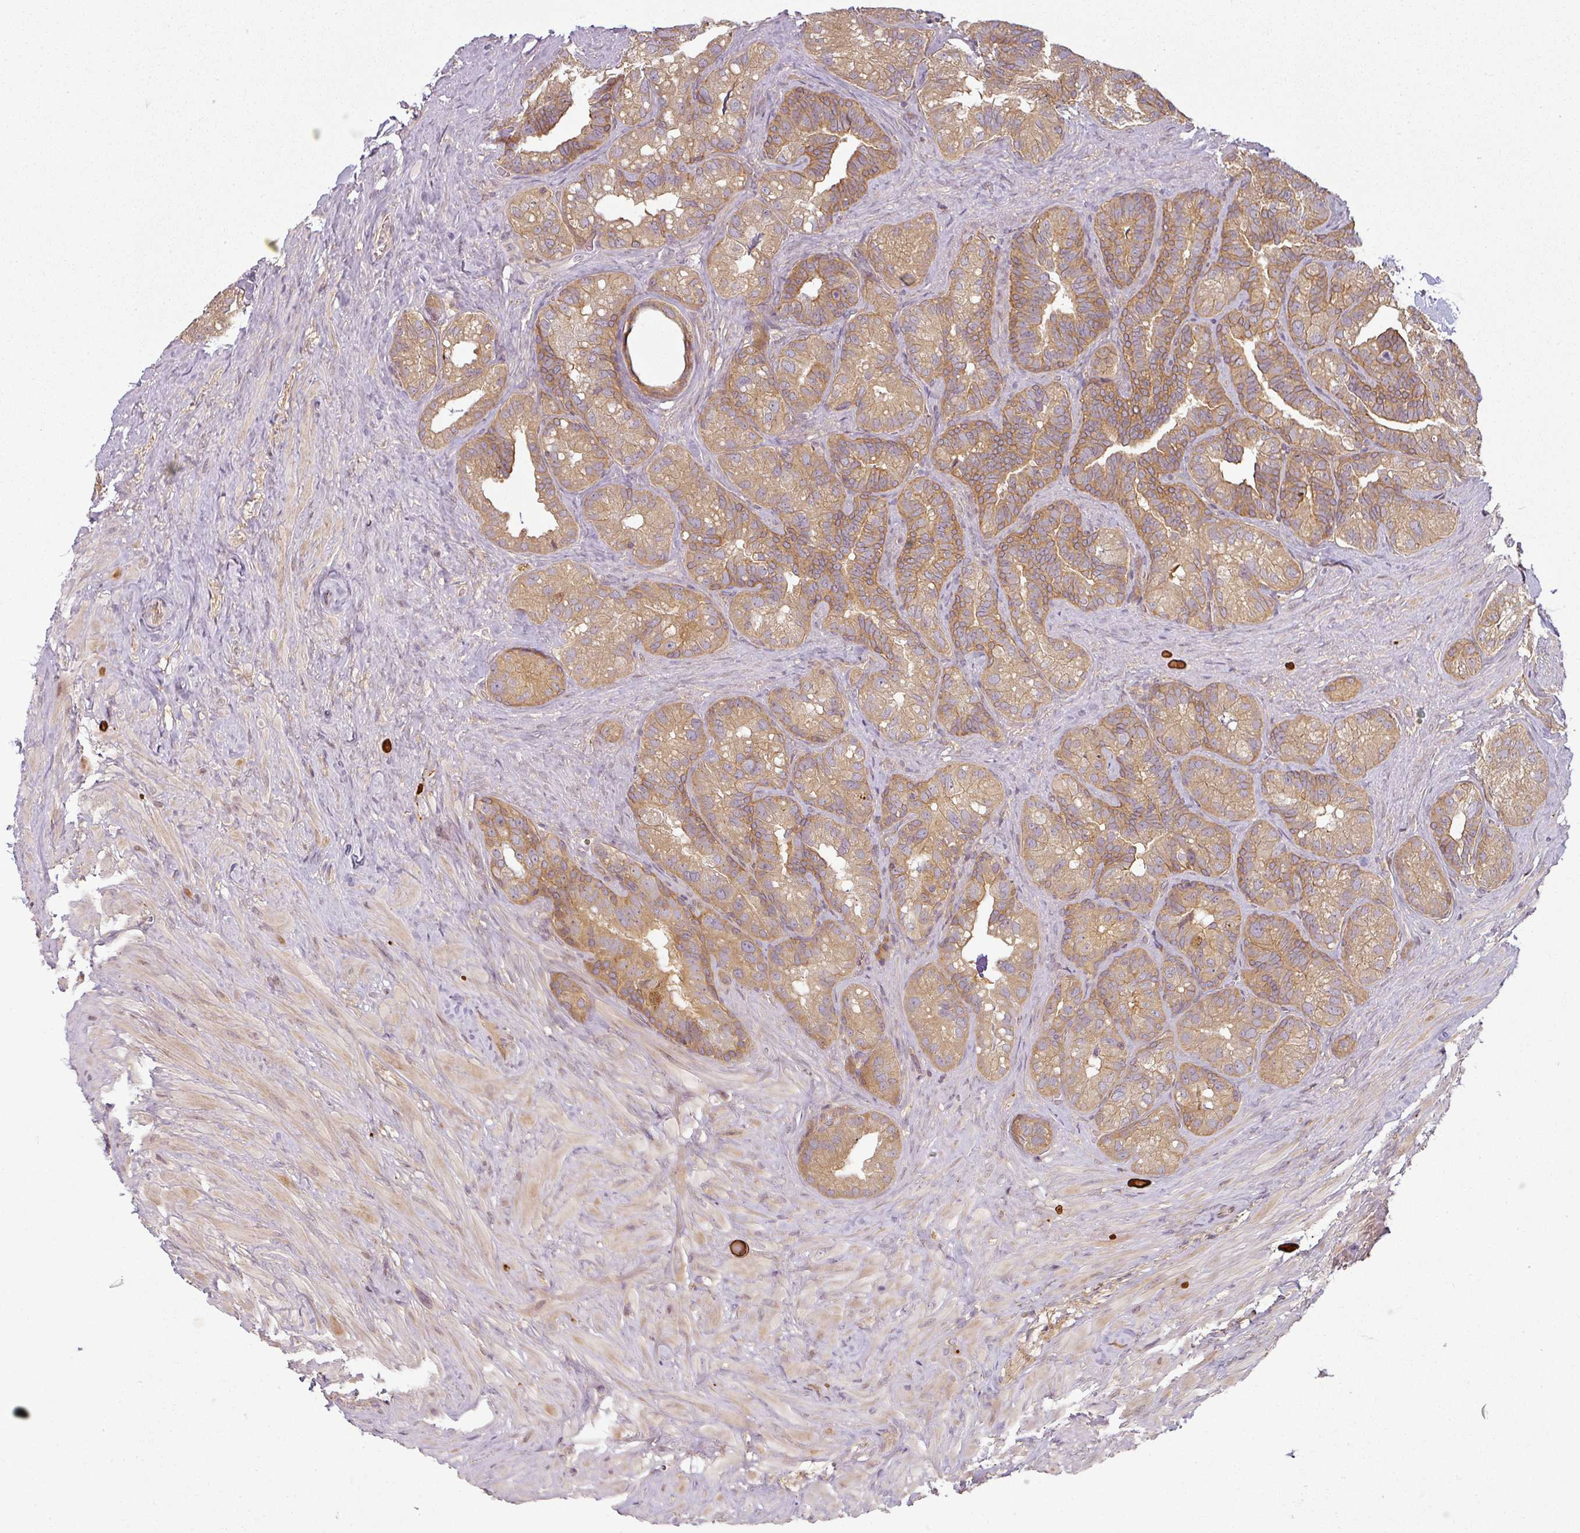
{"staining": {"intensity": "moderate", "quantity": ">75%", "location": "cytoplasmic/membranous"}, "tissue": "seminal vesicle", "cell_type": "Glandular cells", "image_type": "normal", "snomed": [{"axis": "morphology", "description": "Normal tissue, NOS"}, {"axis": "topography", "description": "Seminal veicle"}], "caption": "Immunohistochemistry (DAB (3,3'-diaminobenzidine)) staining of normal human seminal vesicle reveals moderate cytoplasmic/membranous protein positivity in about >75% of glandular cells.", "gene": "RNF31", "patient": {"sex": "male", "age": 60}}